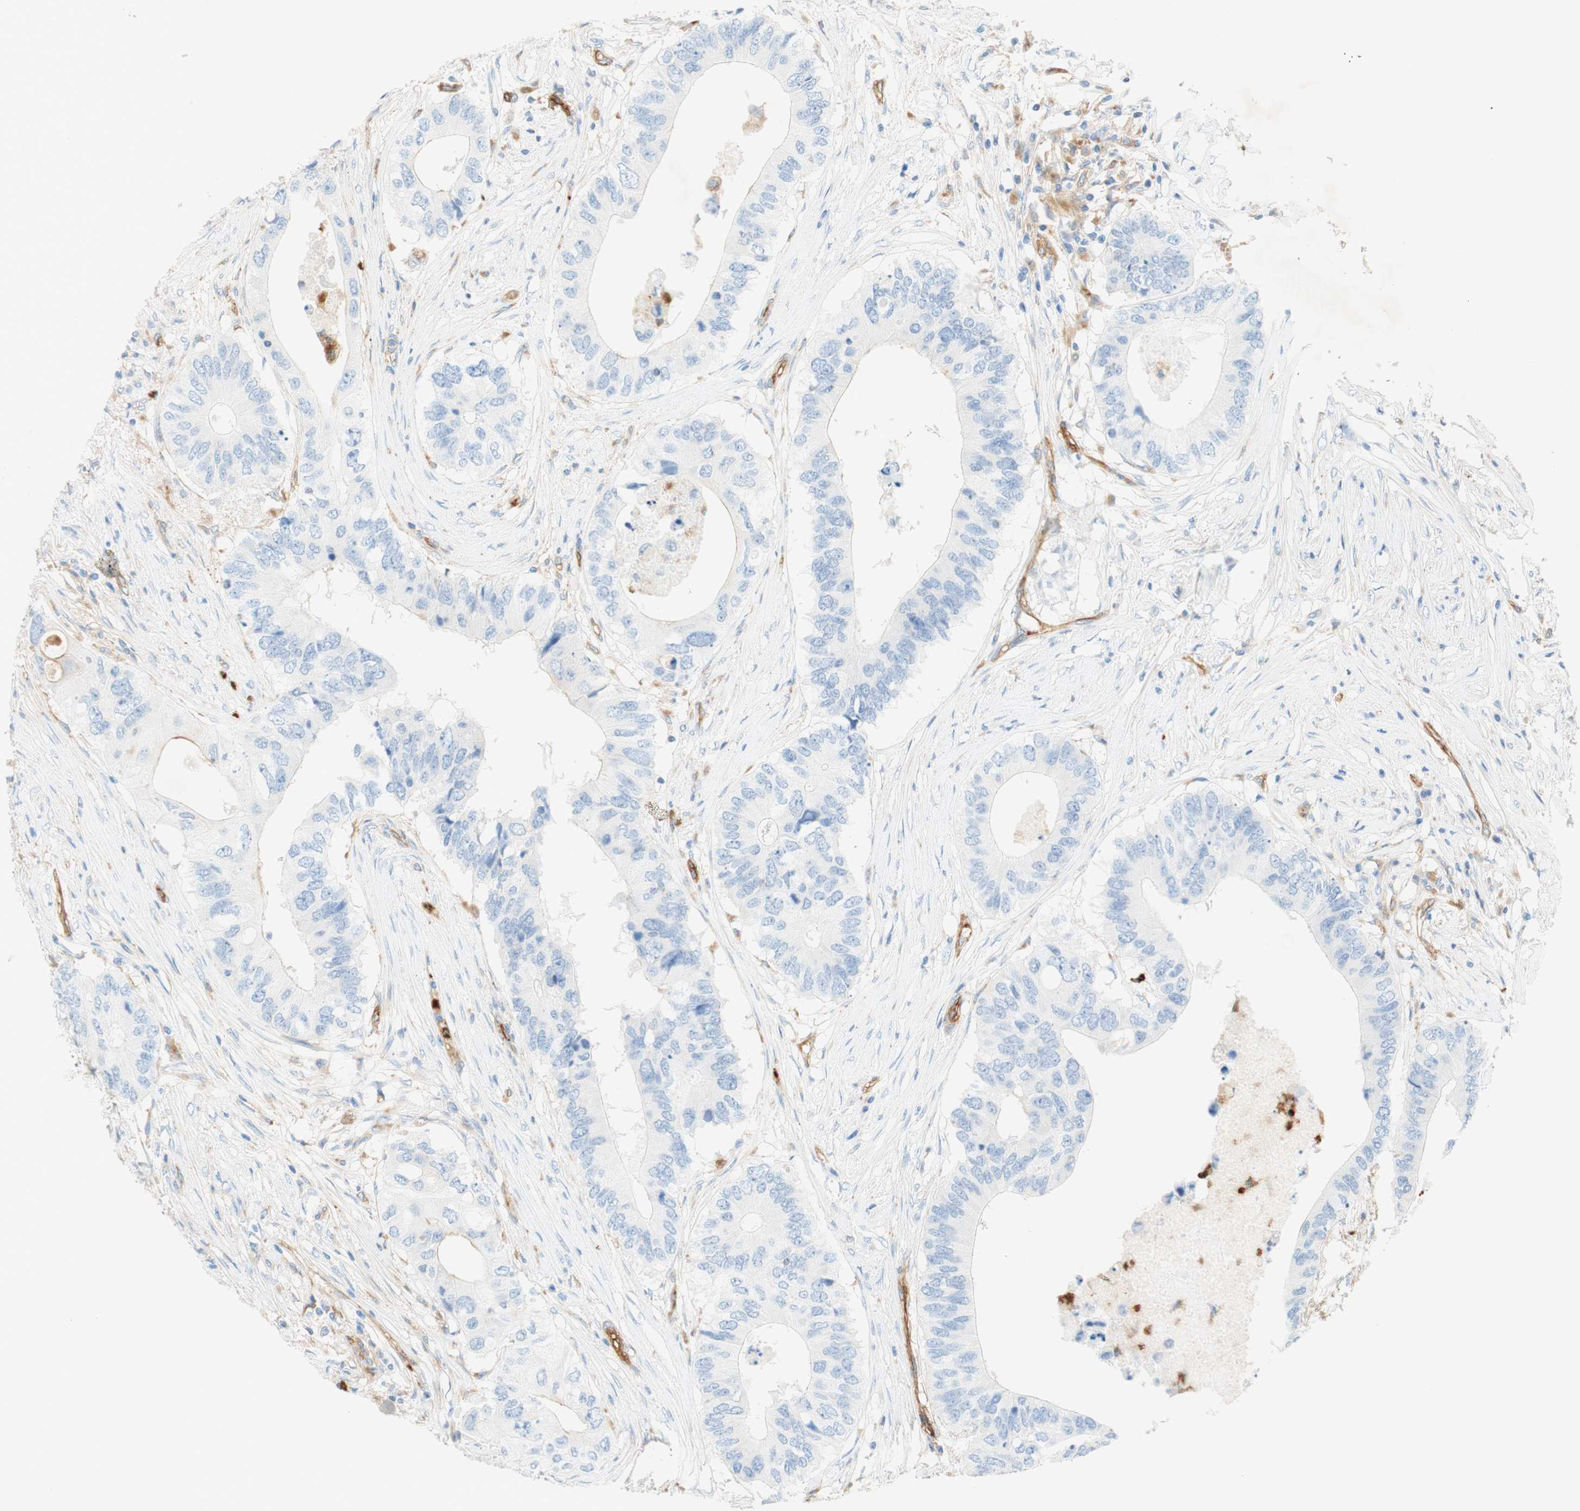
{"staining": {"intensity": "negative", "quantity": "none", "location": "none"}, "tissue": "colorectal cancer", "cell_type": "Tumor cells", "image_type": "cancer", "snomed": [{"axis": "morphology", "description": "Adenocarcinoma, NOS"}, {"axis": "topography", "description": "Colon"}], "caption": "A high-resolution photomicrograph shows immunohistochemistry staining of colorectal cancer (adenocarcinoma), which demonstrates no significant staining in tumor cells.", "gene": "STOM", "patient": {"sex": "male", "age": 71}}